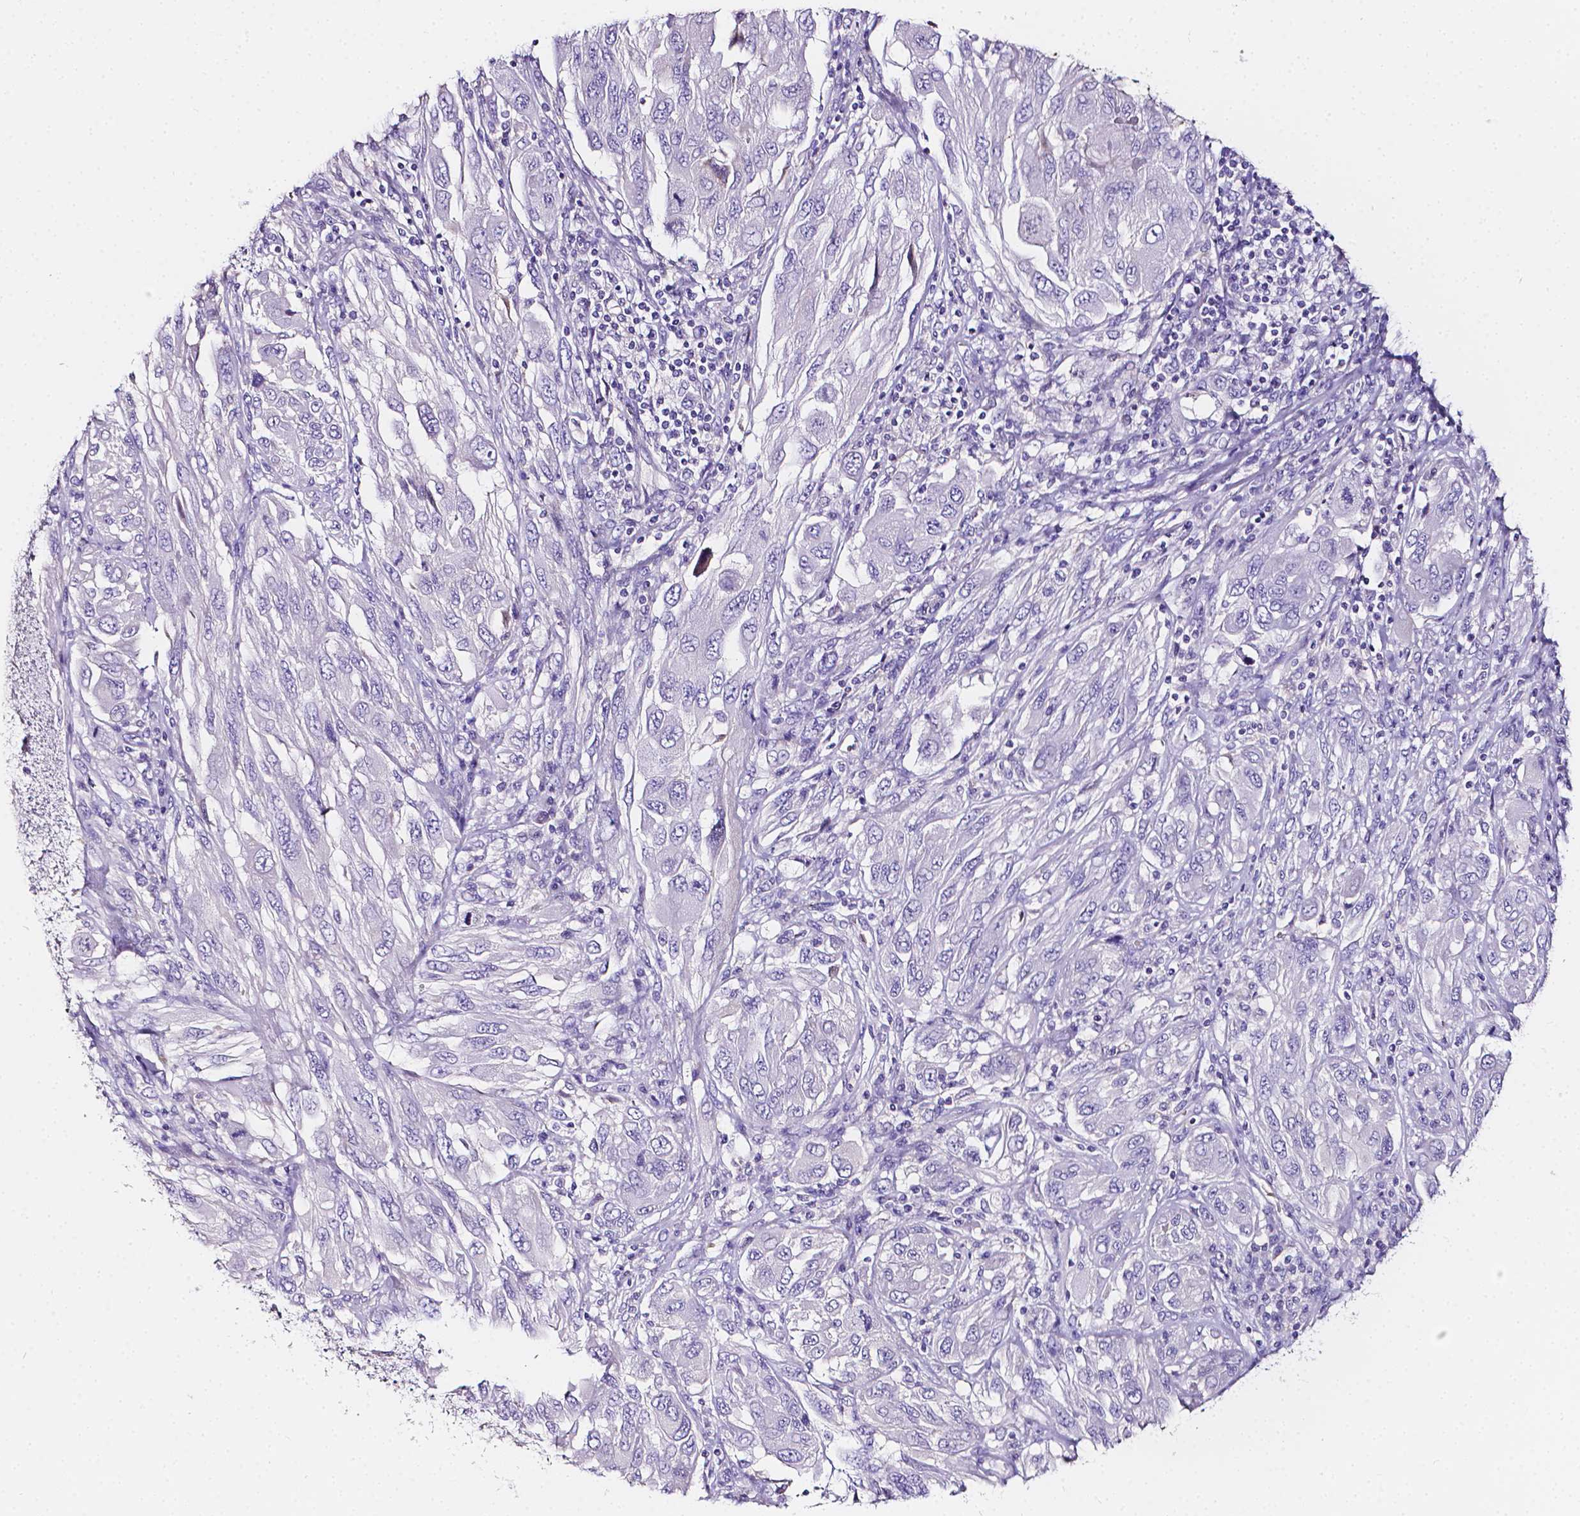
{"staining": {"intensity": "negative", "quantity": "none", "location": "none"}, "tissue": "melanoma", "cell_type": "Tumor cells", "image_type": "cancer", "snomed": [{"axis": "morphology", "description": "Malignant melanoma, NOS"}, {"axis": "topography", "description": "Skin"}], "caption": "Melanoma was stained to show a protein in brown. There is no significant staining in tumor cells. Brightfield microscopy of immunohistochemistry stained with DAB (brown) and hematoxylin (blue), captured at high magnification.", "gene": "CLSTN2", "patient": {"sex": "female", "age": 91}}